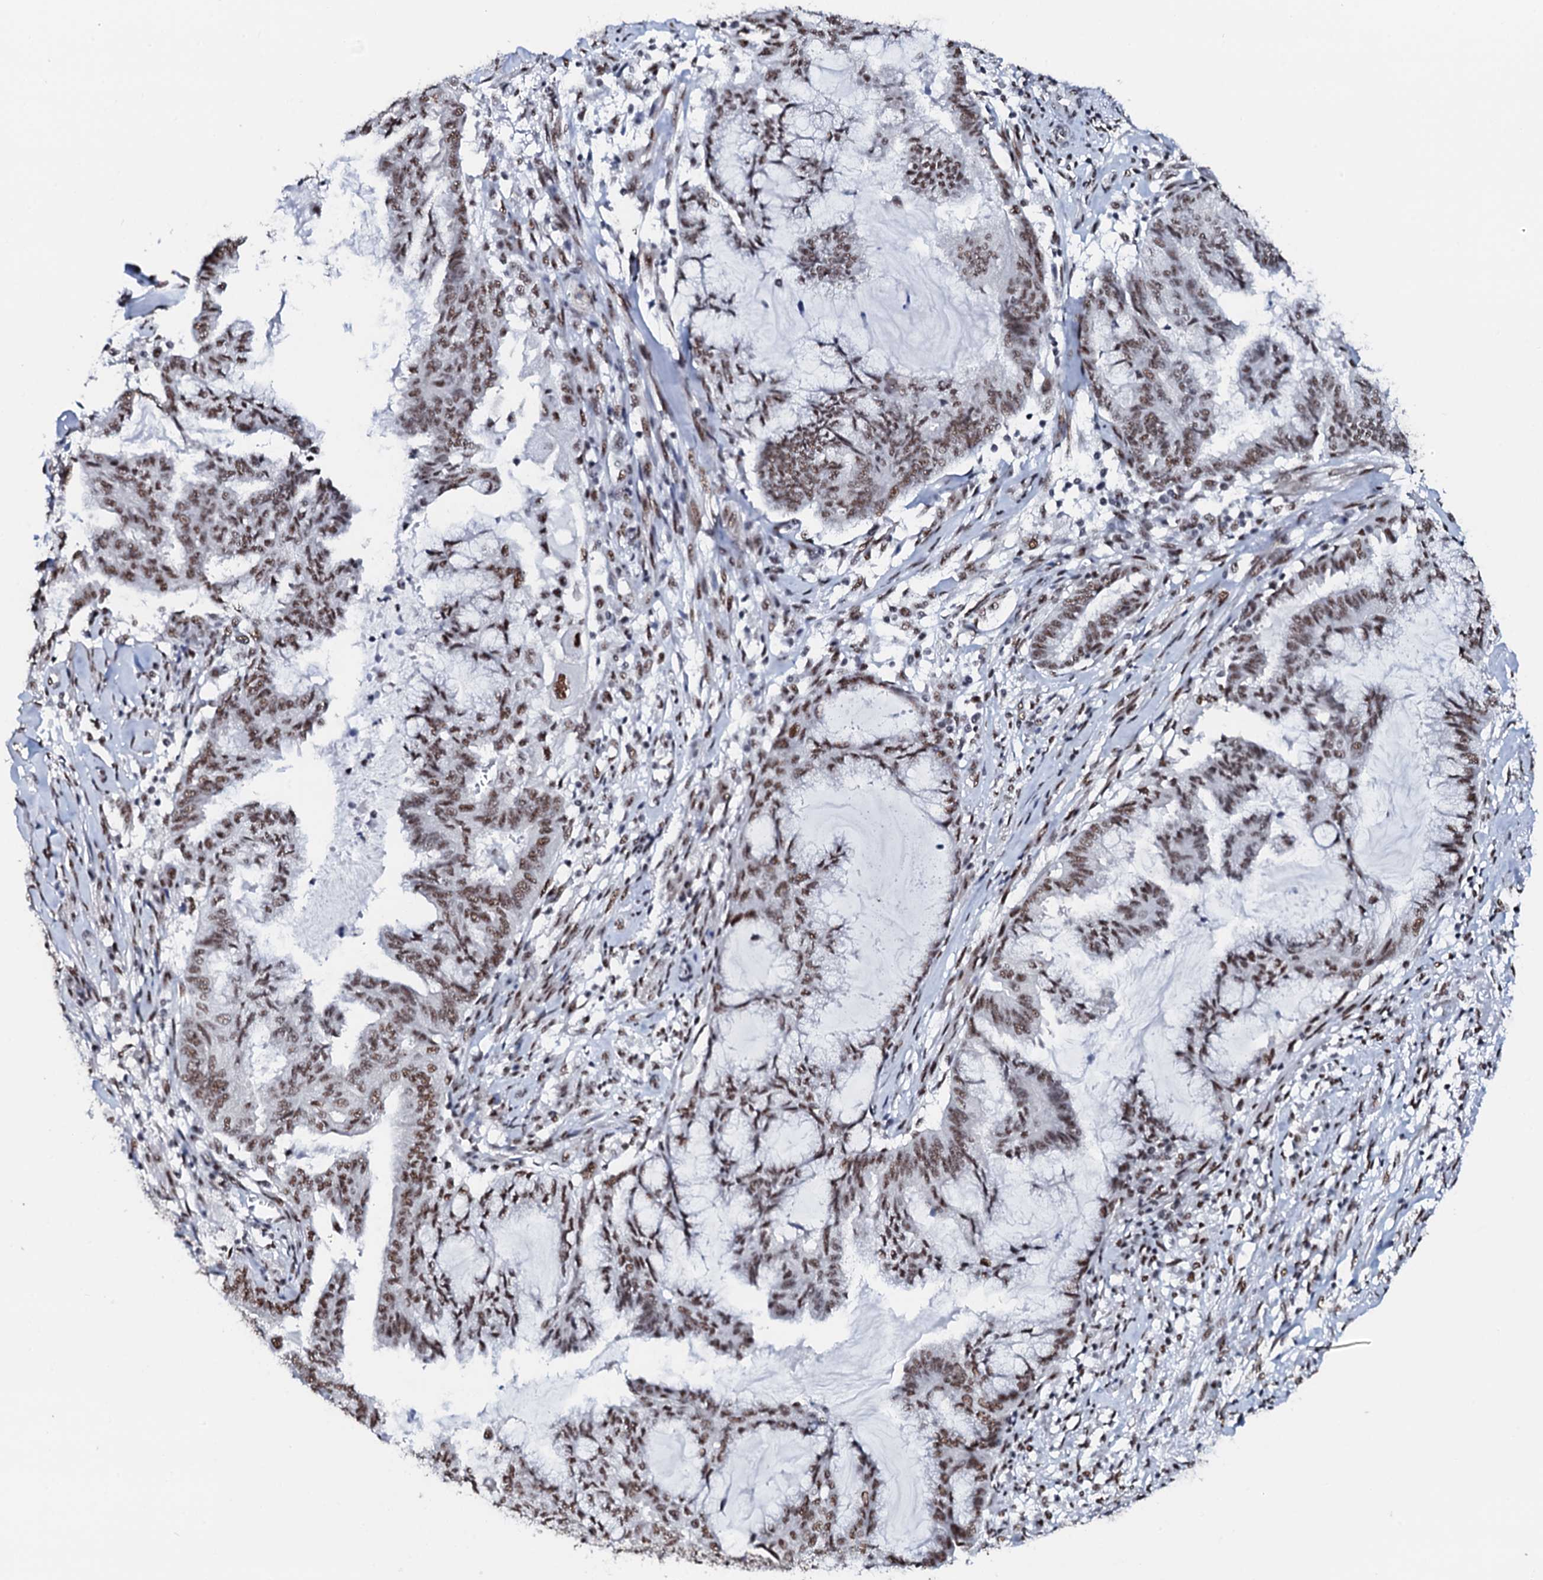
{"staining": {"intensity": "moderate", "quantity": ">75%", "location": "nuclear"}, "tissue": "endometrial cancer", "cell_type": "Tumor cells", "image_type": "cancer", "snomed": [{"axis": "morphology", "description": "Adenocarcinoma, NOS"}, {"axis": "topography", "description": "Endometrium"}], "caption": "Endometrial adenocarcinoma tissue reveals moderate nuclear positivity in approximately >75% of tumor cells, visualized by immunohistochemistry.", "gene": "NKAPD1", "patient": {"sex": "female", "age": 86}}